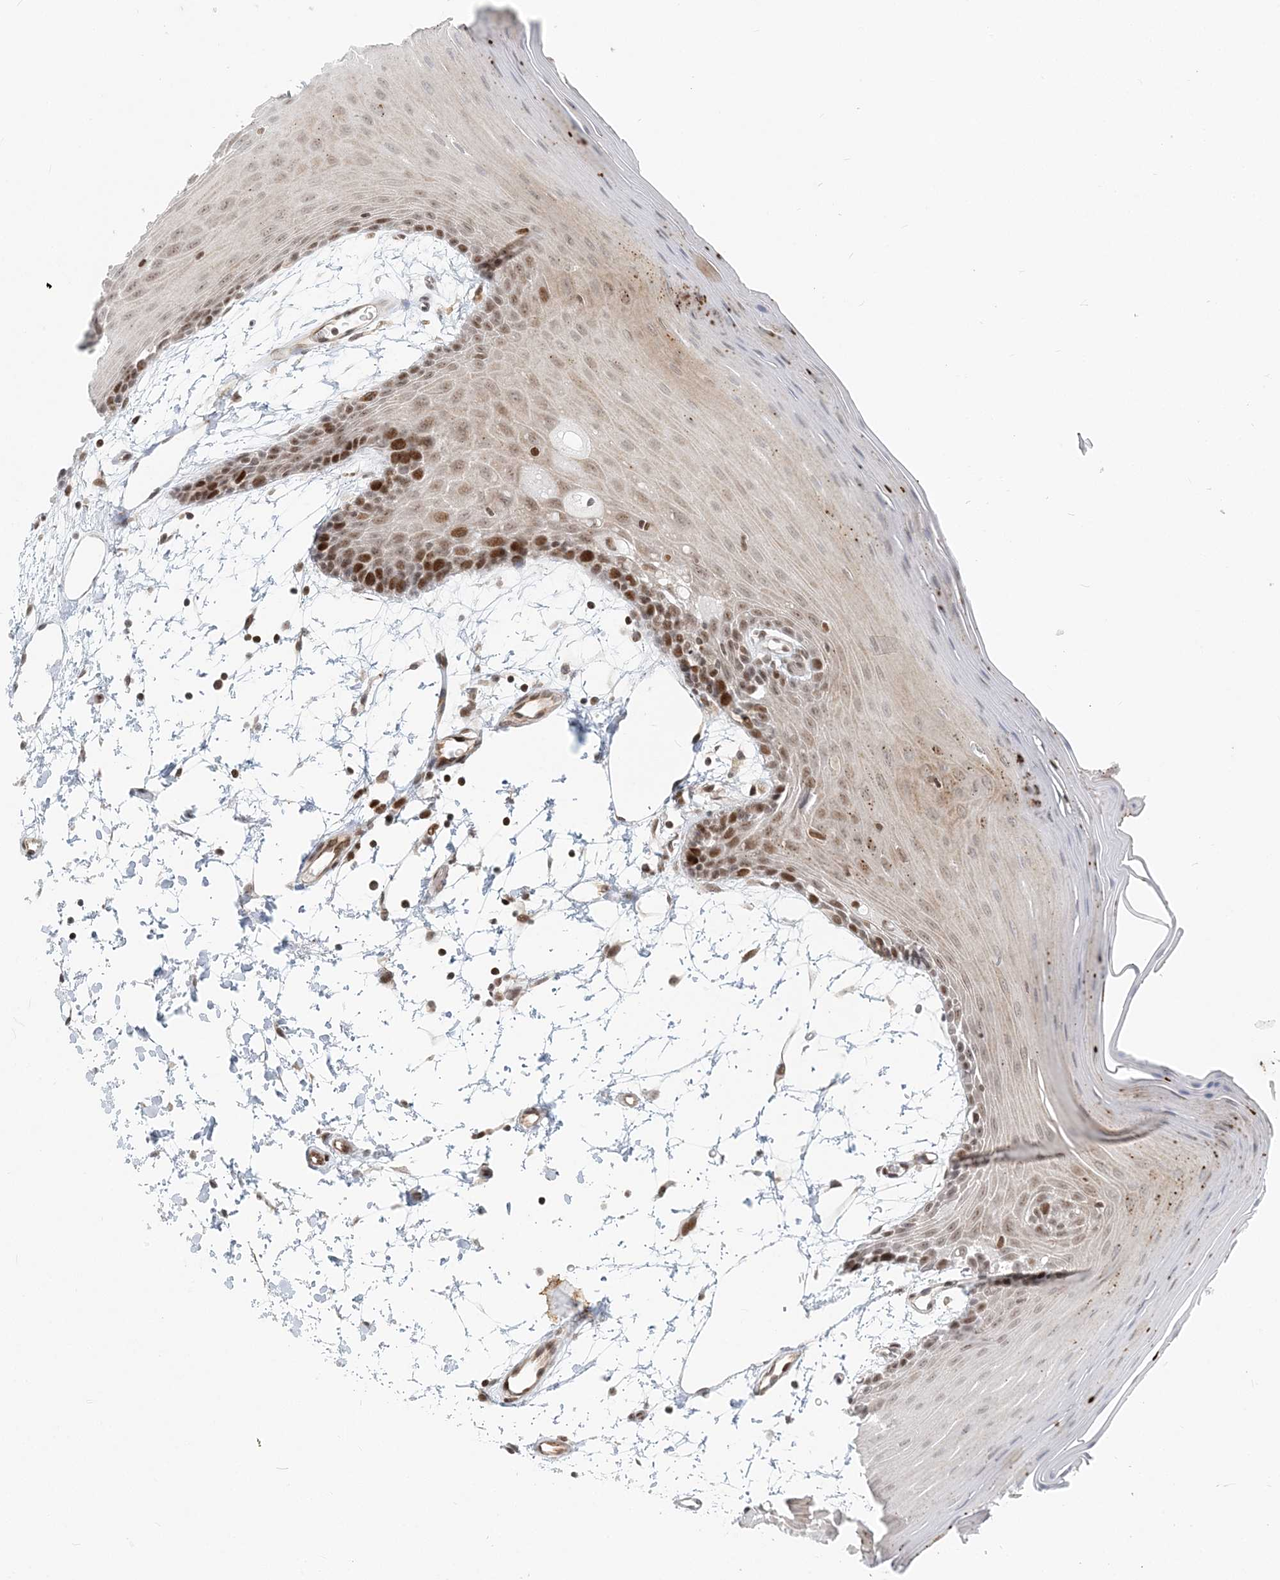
{"staining": {"intensity": "moderate", "quantity": ">75%", "location": "nuclear"}, "tissue": "oral mucosa", "cell_type": "Squamous epithelial cells", "image_type": "normal", "snomed": [{"axis": "morphology", "description": "Normal tissue, NOS"}, {"axis": "topography", "description": "Skeletal muscle"}, {"axis": "topography", "description": "Oral tissue"}, {"axis": "topography", "description": "Salivary gland"}, {"axis": "topography", "description": "Peripheral nerve tissue"}], "caption": "Immunohistochemical staining of benign human oral mucosa displays medium levels of moderate nuclear expression in about >75% of squamous epithelial cells. The protein is stained brown, and the nuclei are stained in blue (DAB IHC with brightfield microscopy, high magnification).", "gene": "BAZ1B", "patient": {"sex": "male", "age": 54}}